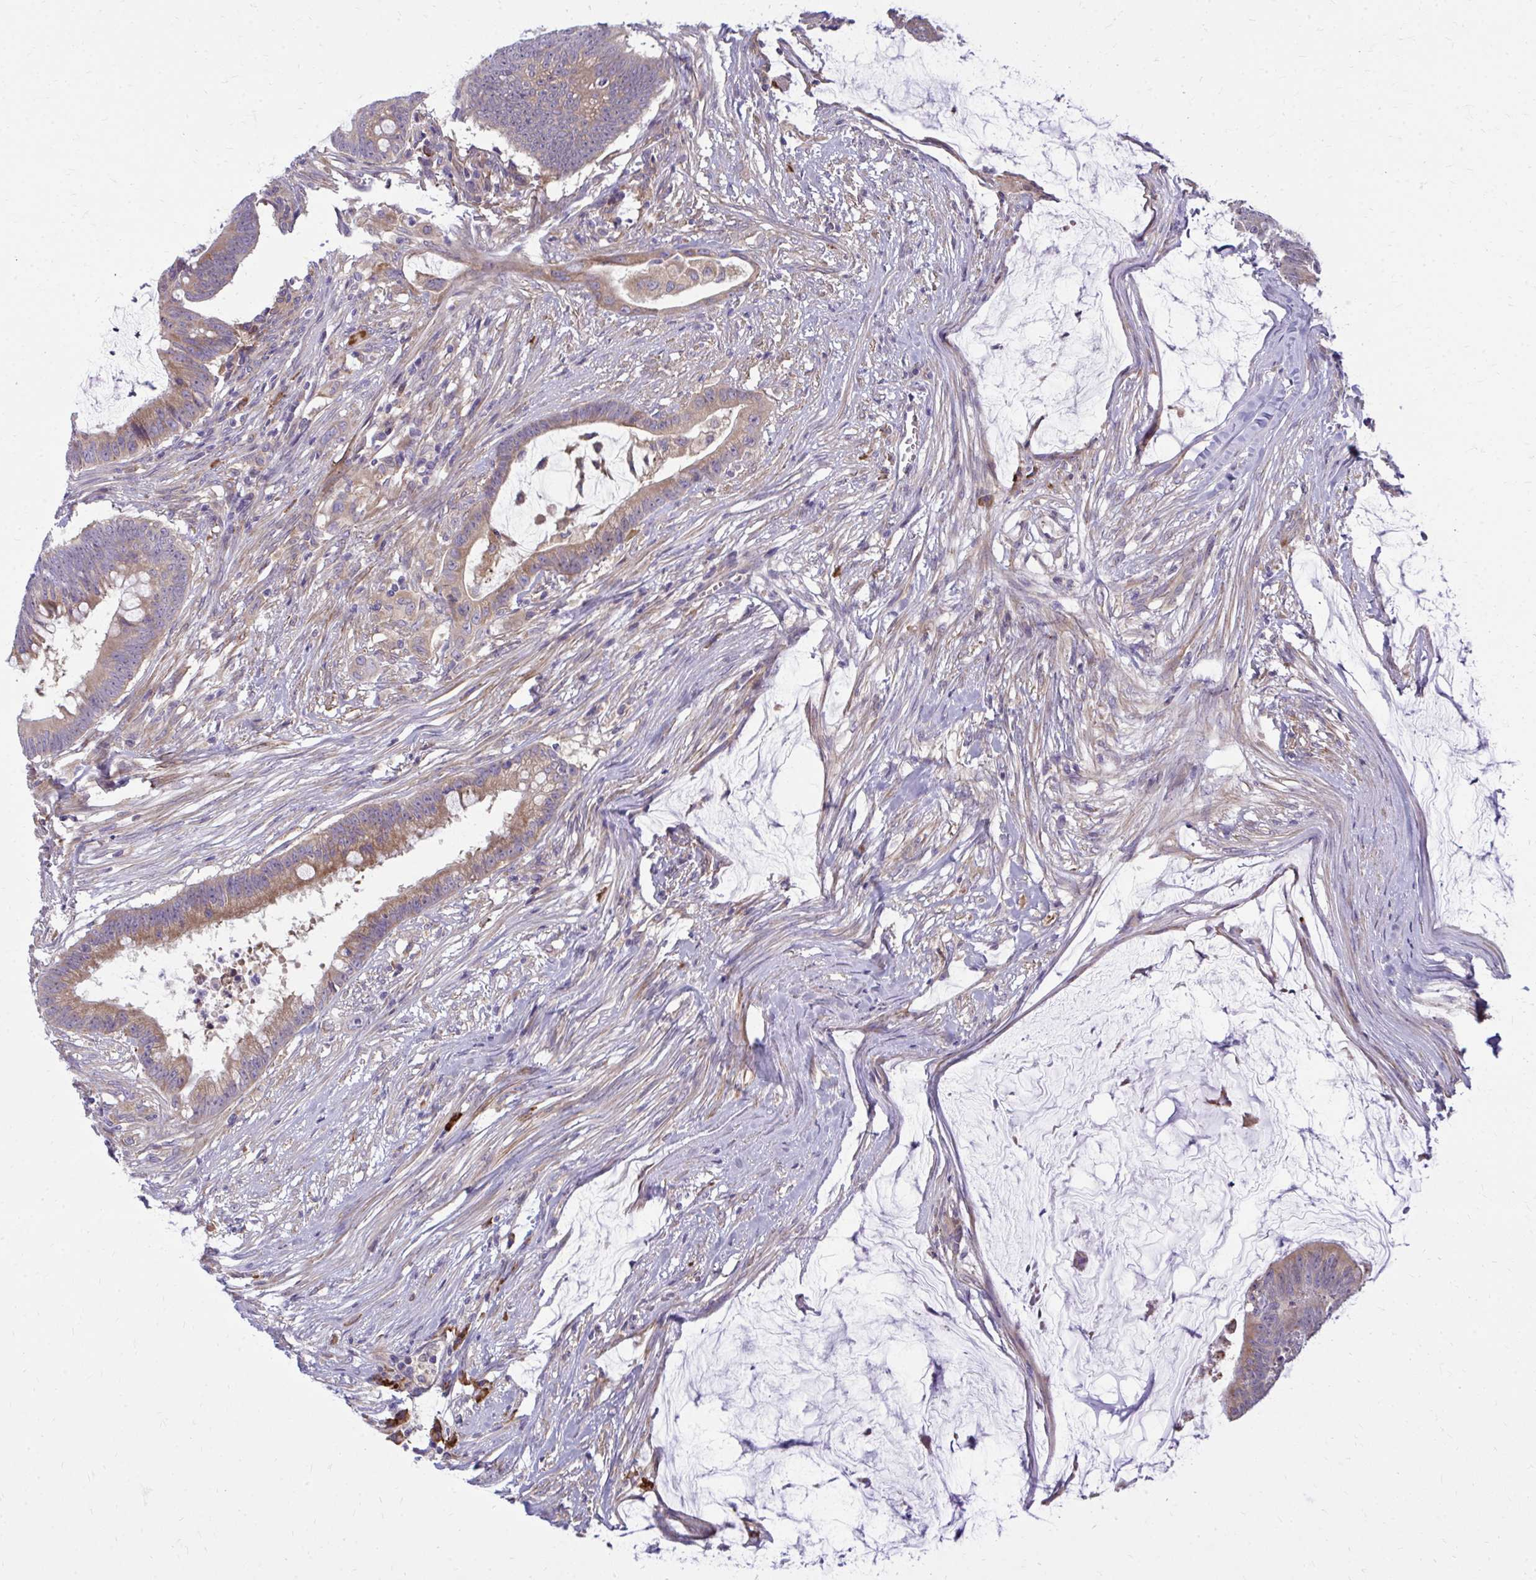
{"staining": {"intensity": "moderate", "quantity": ">75%", "location": "cytoplasmic/membranous"}, "tissue": "colorectal cancer", "cell_type": "Tumor cells", "image_type": "cancer", "snomed": [{"axis": "morphology", "description": "Adenocarcinoma, NOS"}, {"axis": "topography", "description": "Colon"}], "caption": "A brown stain highlights moderate cytoplasmic/membranous staining of a protein in colorectal adenocarcinoma tumor cells. The staining is performed using DAB (3,3'-diaminobenzidine) brown chromogen to label protein expression. The nuclei are counter-stained blue using hematoxylin.", "gene": "CEMP1", "patient": {"sex": "male", "age": 62}}